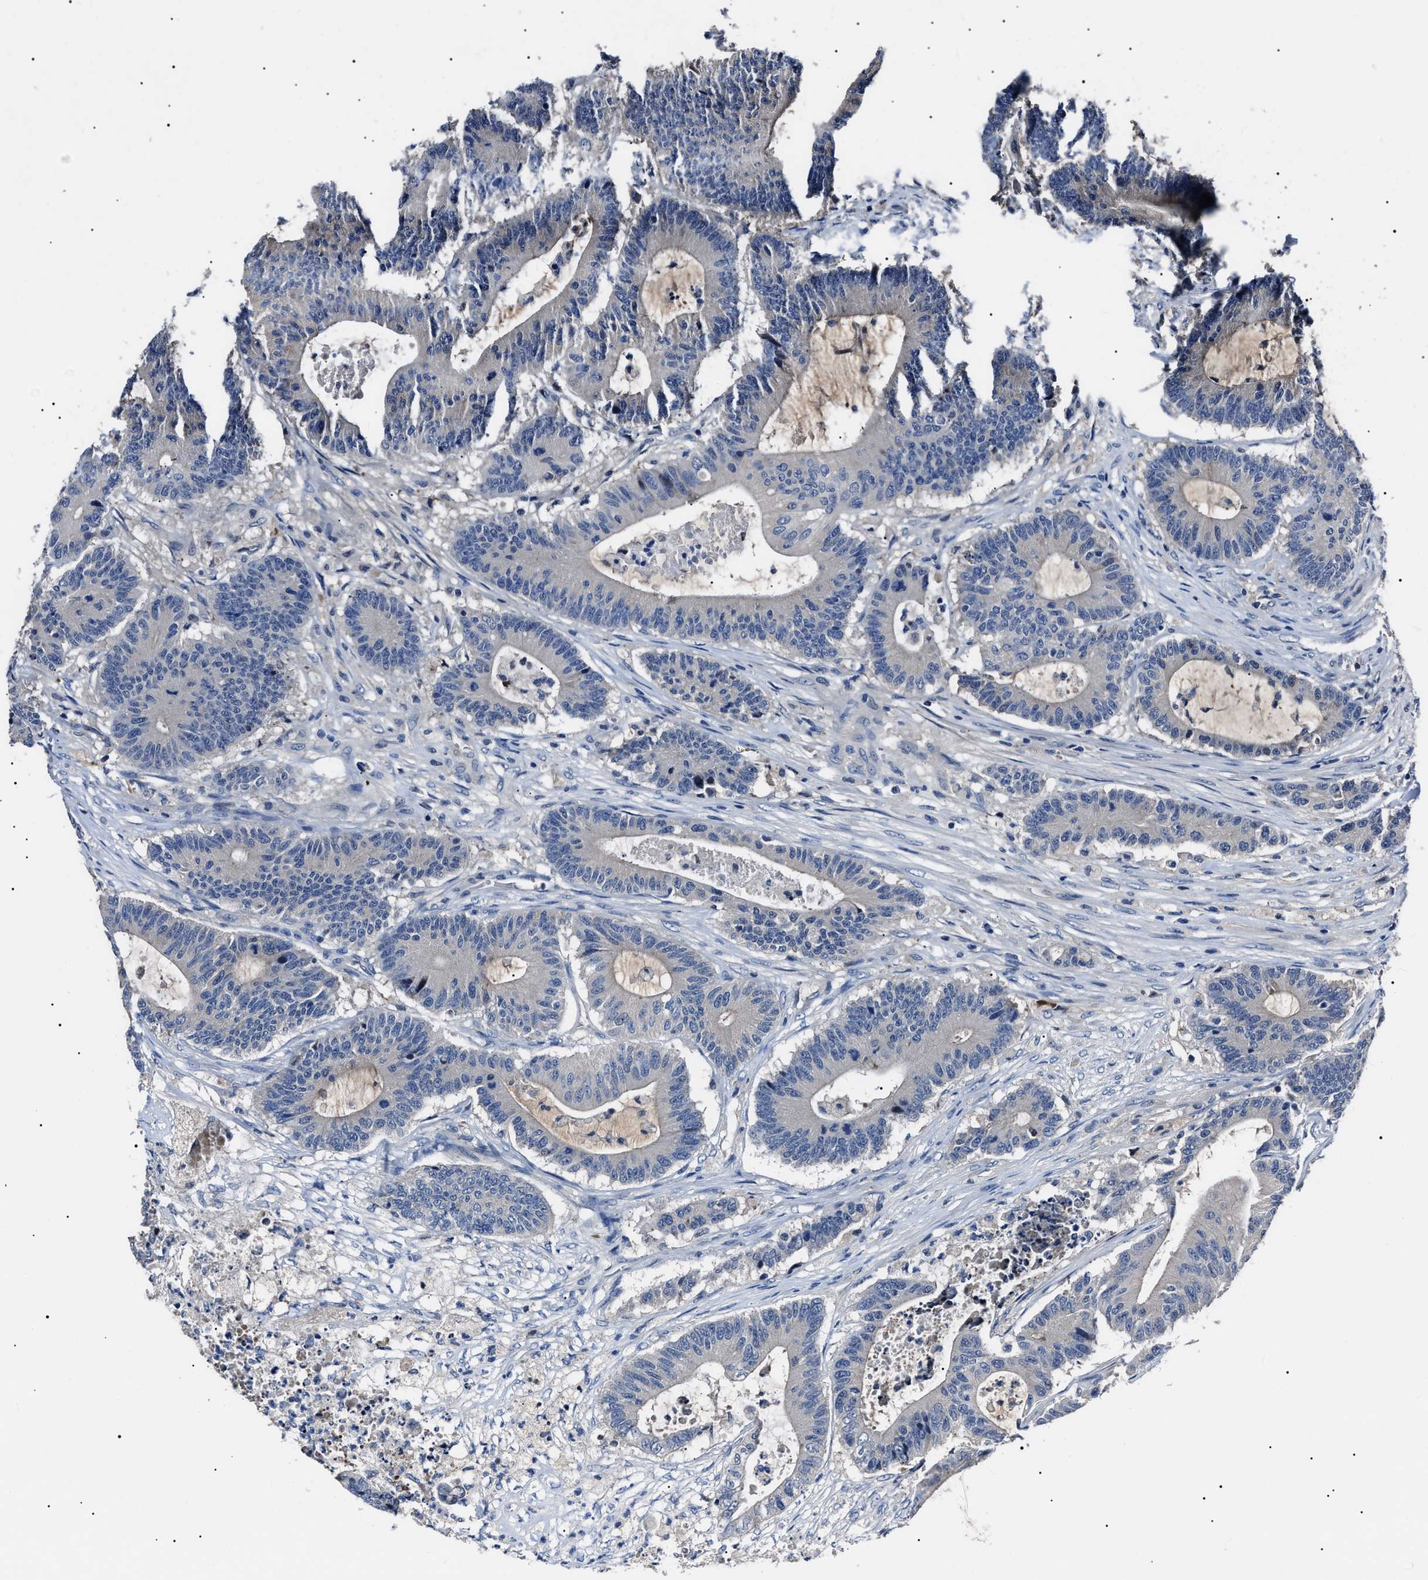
{"staining": {"intensity": "negative", "quantity": "none", "location": "none"}, "tissue": "colorectal cancer", "cell_type": "Tumor cells", "image_type": "cancer", "snomed": [{"axis": "morphology", "description": "Adenocarcinoma, NOS"}, {"axis": "topography", "description": "Colon"}], "caption": "This is an immunohistochemistry (IHC) micrograph of human colorectal cancer (adenocarcinoma). There is no expression in tumor cells.", "gene": "IFT81", "patient": {"sex": "female", "age": 84}}